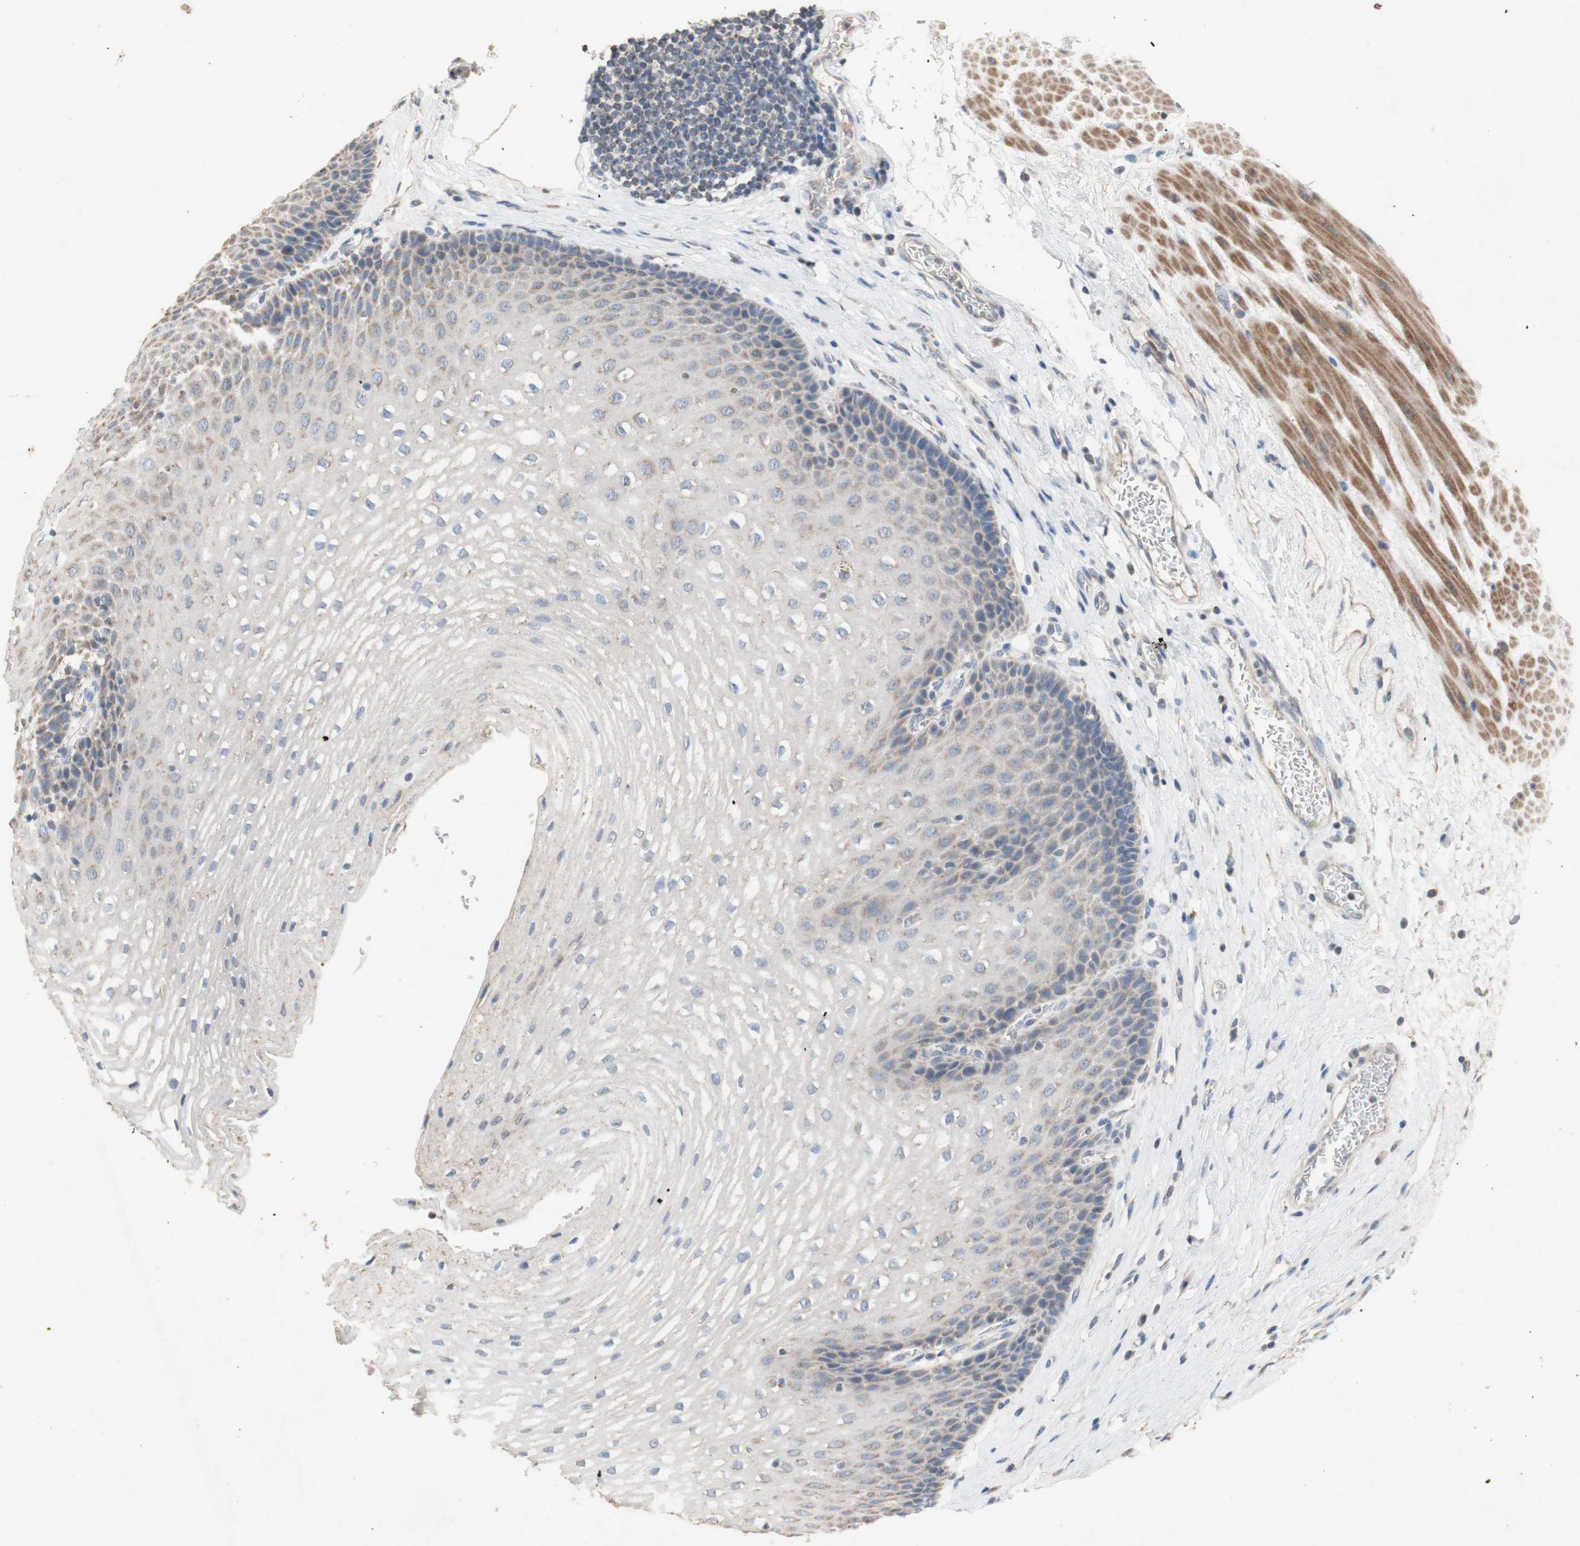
{"staining": {"intensity": "moderate", "quantity": "<25%", "location": "cytoplasmic/membranous"}, "tissue": "esophagus", "cell_type": "Squamous epithelial cells", "image_type": "normal", "snomed": [{"axis": "morphology", "description": "Normal tissue, NOS"}, {"axis": "topography", "description": "Esophagus"}], "caption": "Esophagus was stained to show a protein in brown. There is low levels of moderate cytoplasmic/membranous staining in approximately <25% of squamous epithelial cells. The protein is stained brown, and the nuclei are stained in blue (DAB (3,3'-diaminobenzidine) IHC with brightfield microscopy, high magnification).", "gene": "PTGIS", "patient": {"sex": "male", "age": 48}}